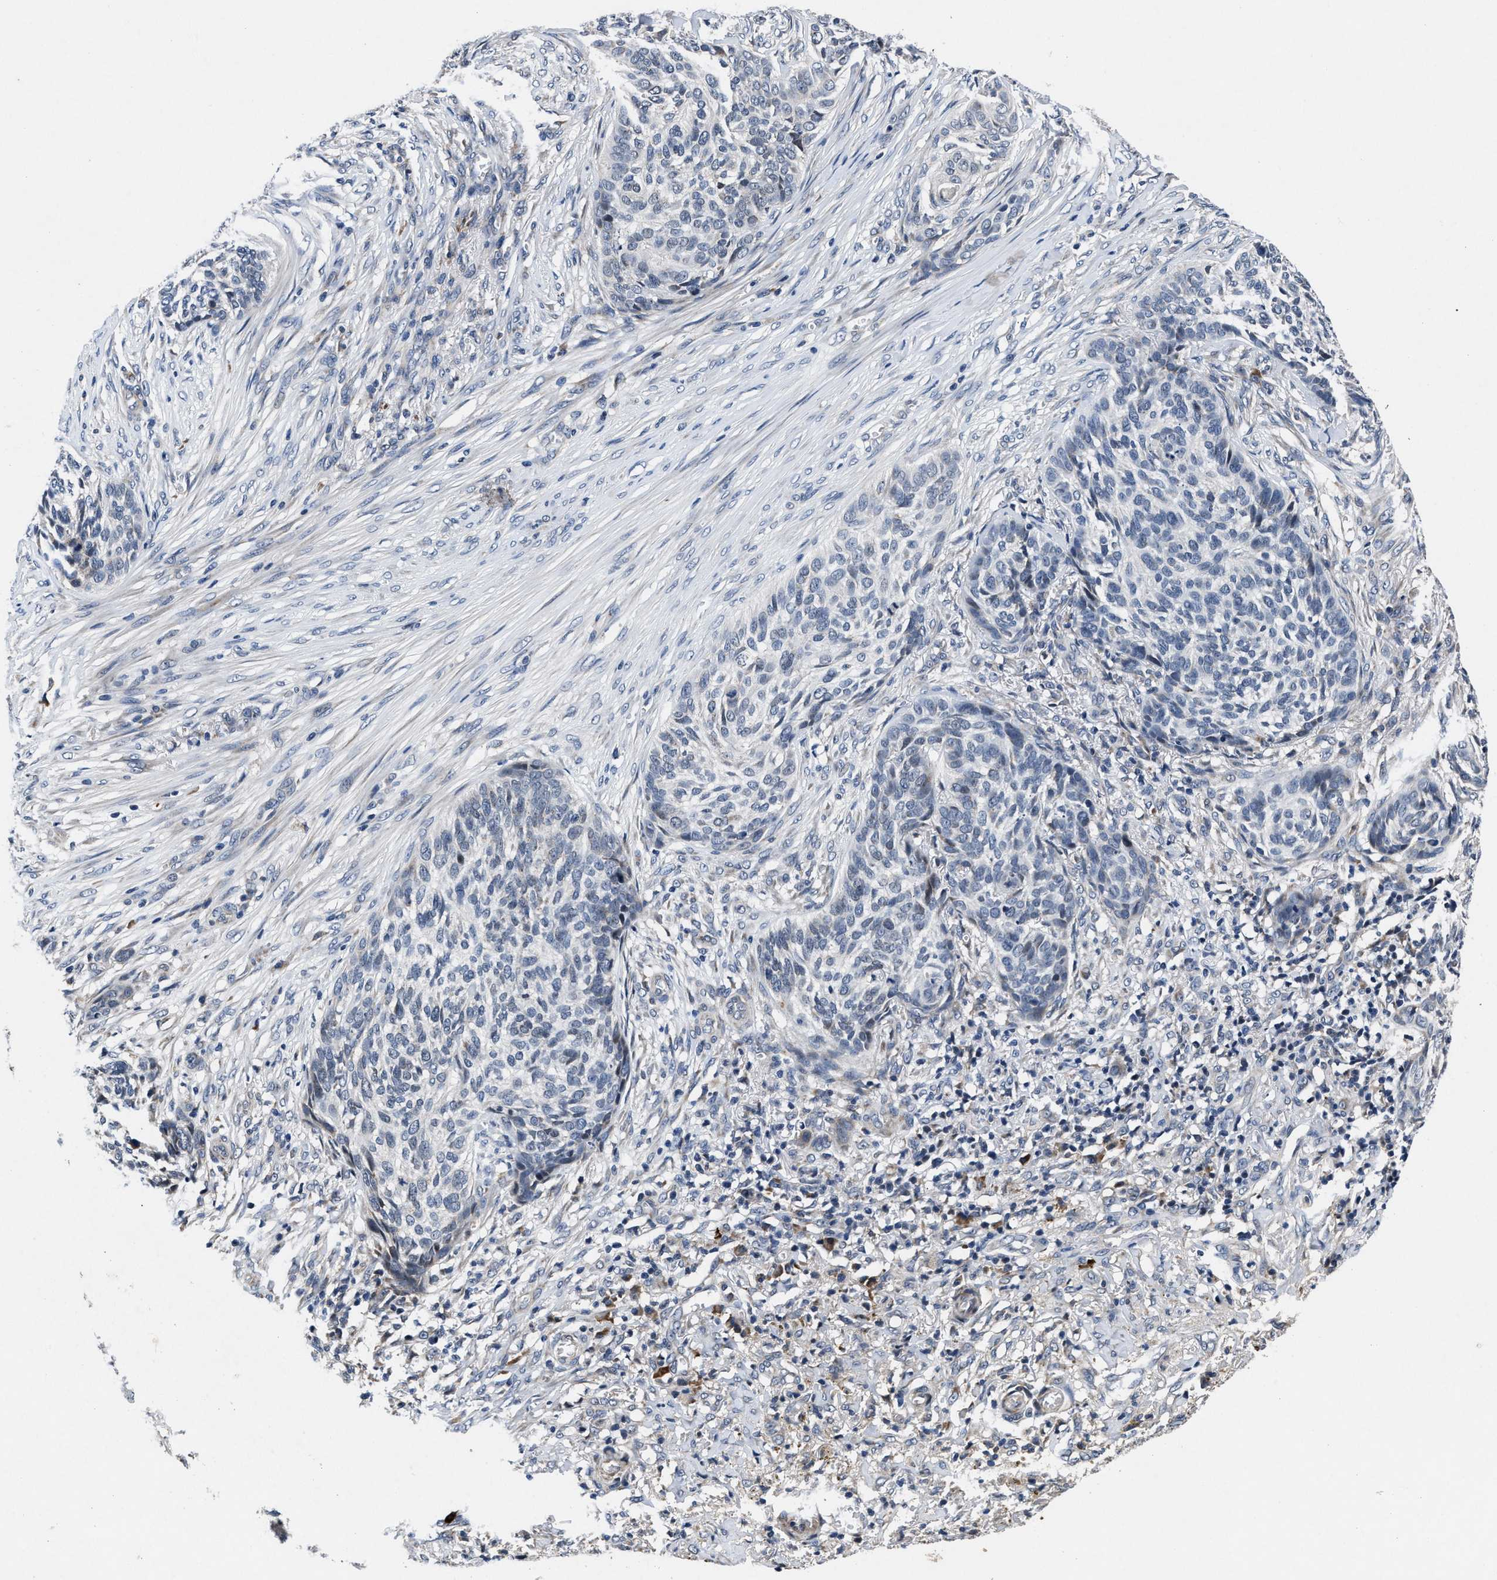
{"staining": {"intensity": "negative", "quantity": "none", "location": "none"}, "tissue": "skin cancer", "cell_type": "Tumor cells", "image_type": "cancer", "snomed": [{"axis": "morphology", "description": "Basal cell carcinoma"}, {"axis": "topography", "description": "Skin"}], "caption": "IHC histopathology image of neoplastic tissue: human basal cell carcinoma (skin) stained with DAB (3,3'-diaminobenzidine) exhibits no significant protein expression in tumor cells.", "gene": "TMEM53", "patient": {"sex": "male", "age": 85}}